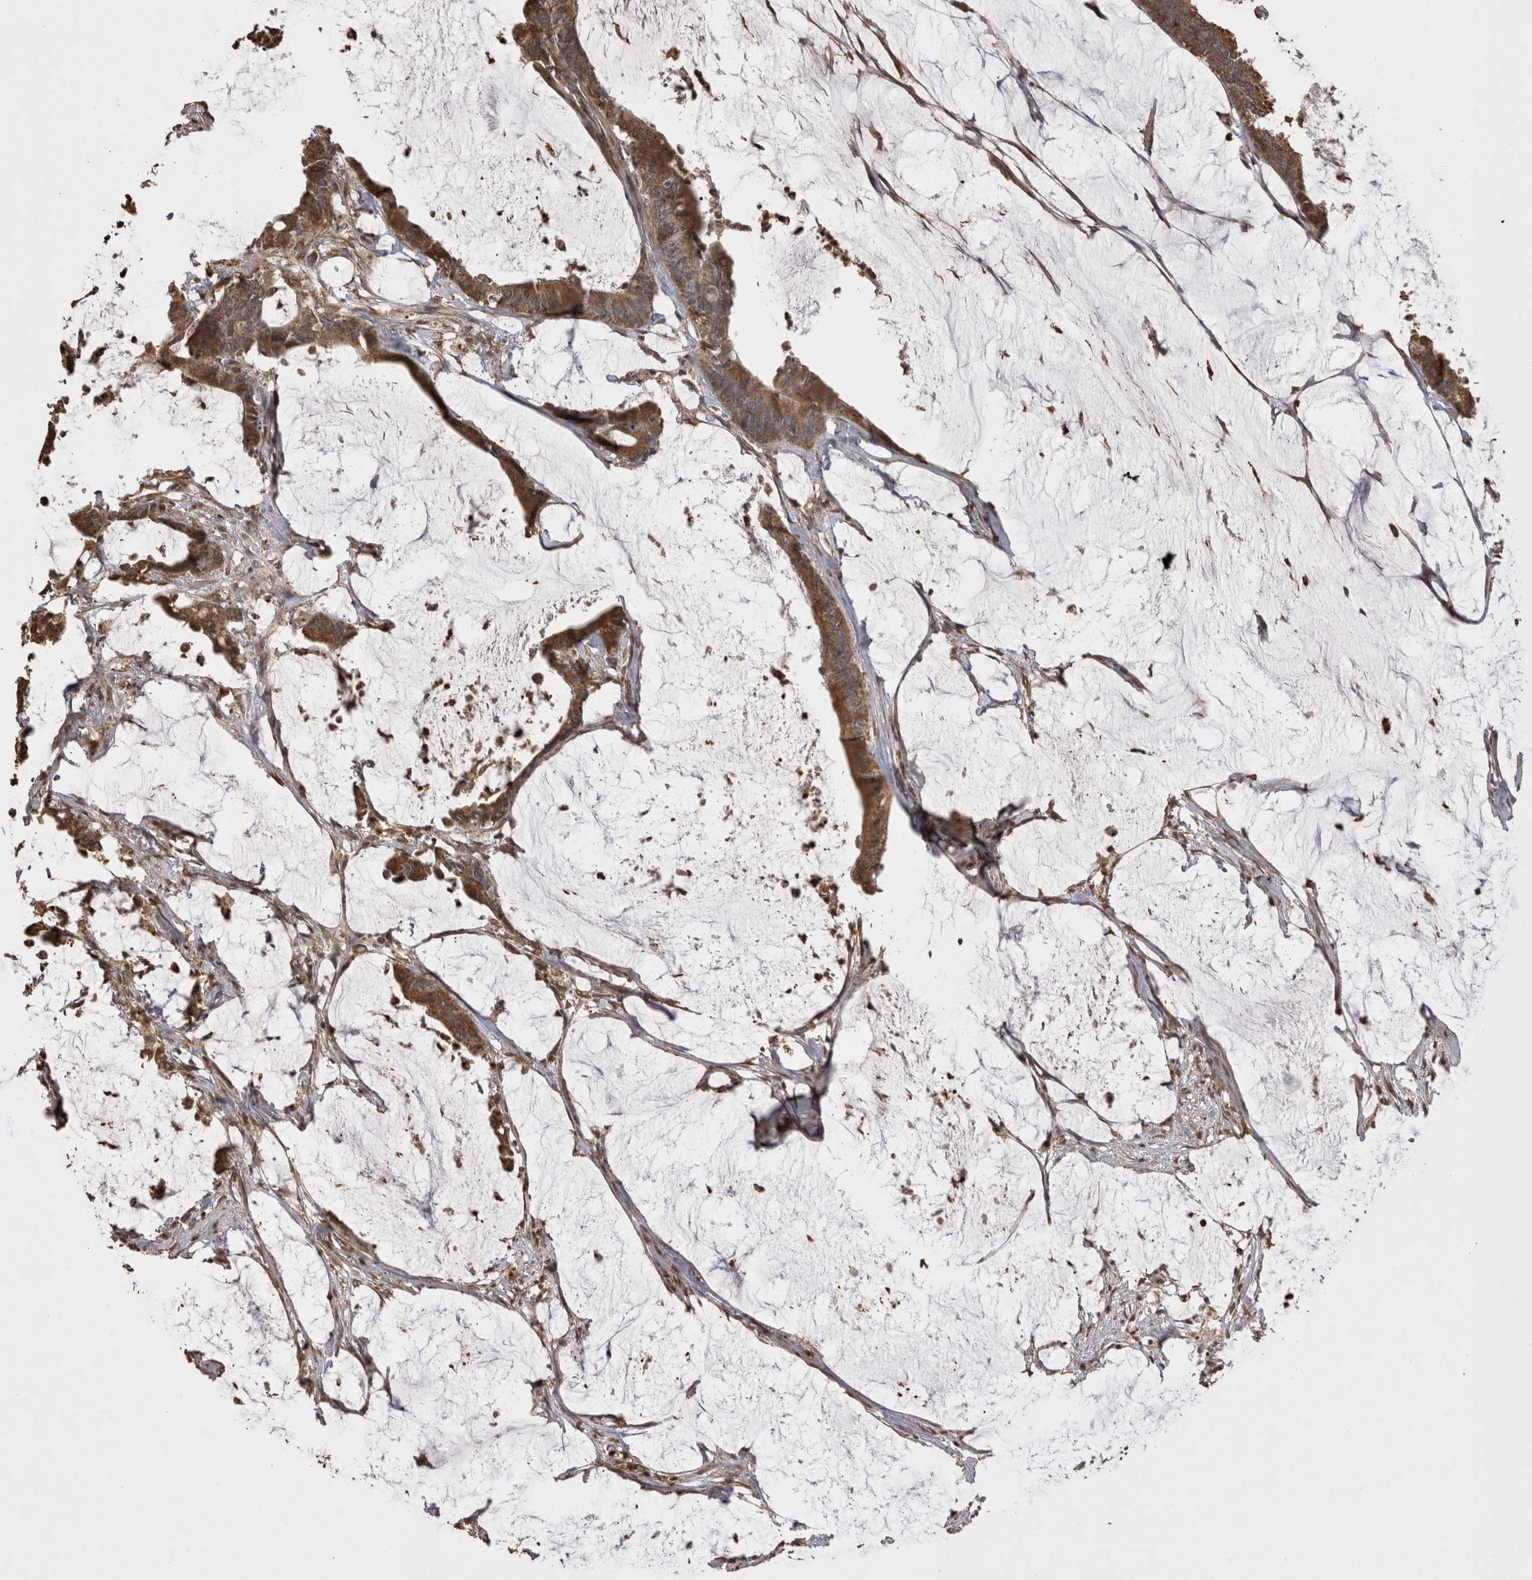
{"staining": {"intensity": "strong", "quantity": ">75%", "location": "cytoplasmic/membranous"}, "tissue": "colorectal cancer", "cell_type": "Tumor cells", "image_type": "cancer", "snomed": [{"axis": "morphology", "description": "Adenocarcinoma, NOS"}, {"axis": "topography", "description": "Rectum"}], "caption": "Brown immunohistochemical staining in human colorectal cancer (adenocarcinoma) demonstrates strong cytoplasmic/membranous staining in about >75% of tumor cells. Immunohistochemistry stains the protein of interest in brown and the nuclei are stained blue.", "gene": "SOCS5", "patient": {"sex": "female", "age": 66}}